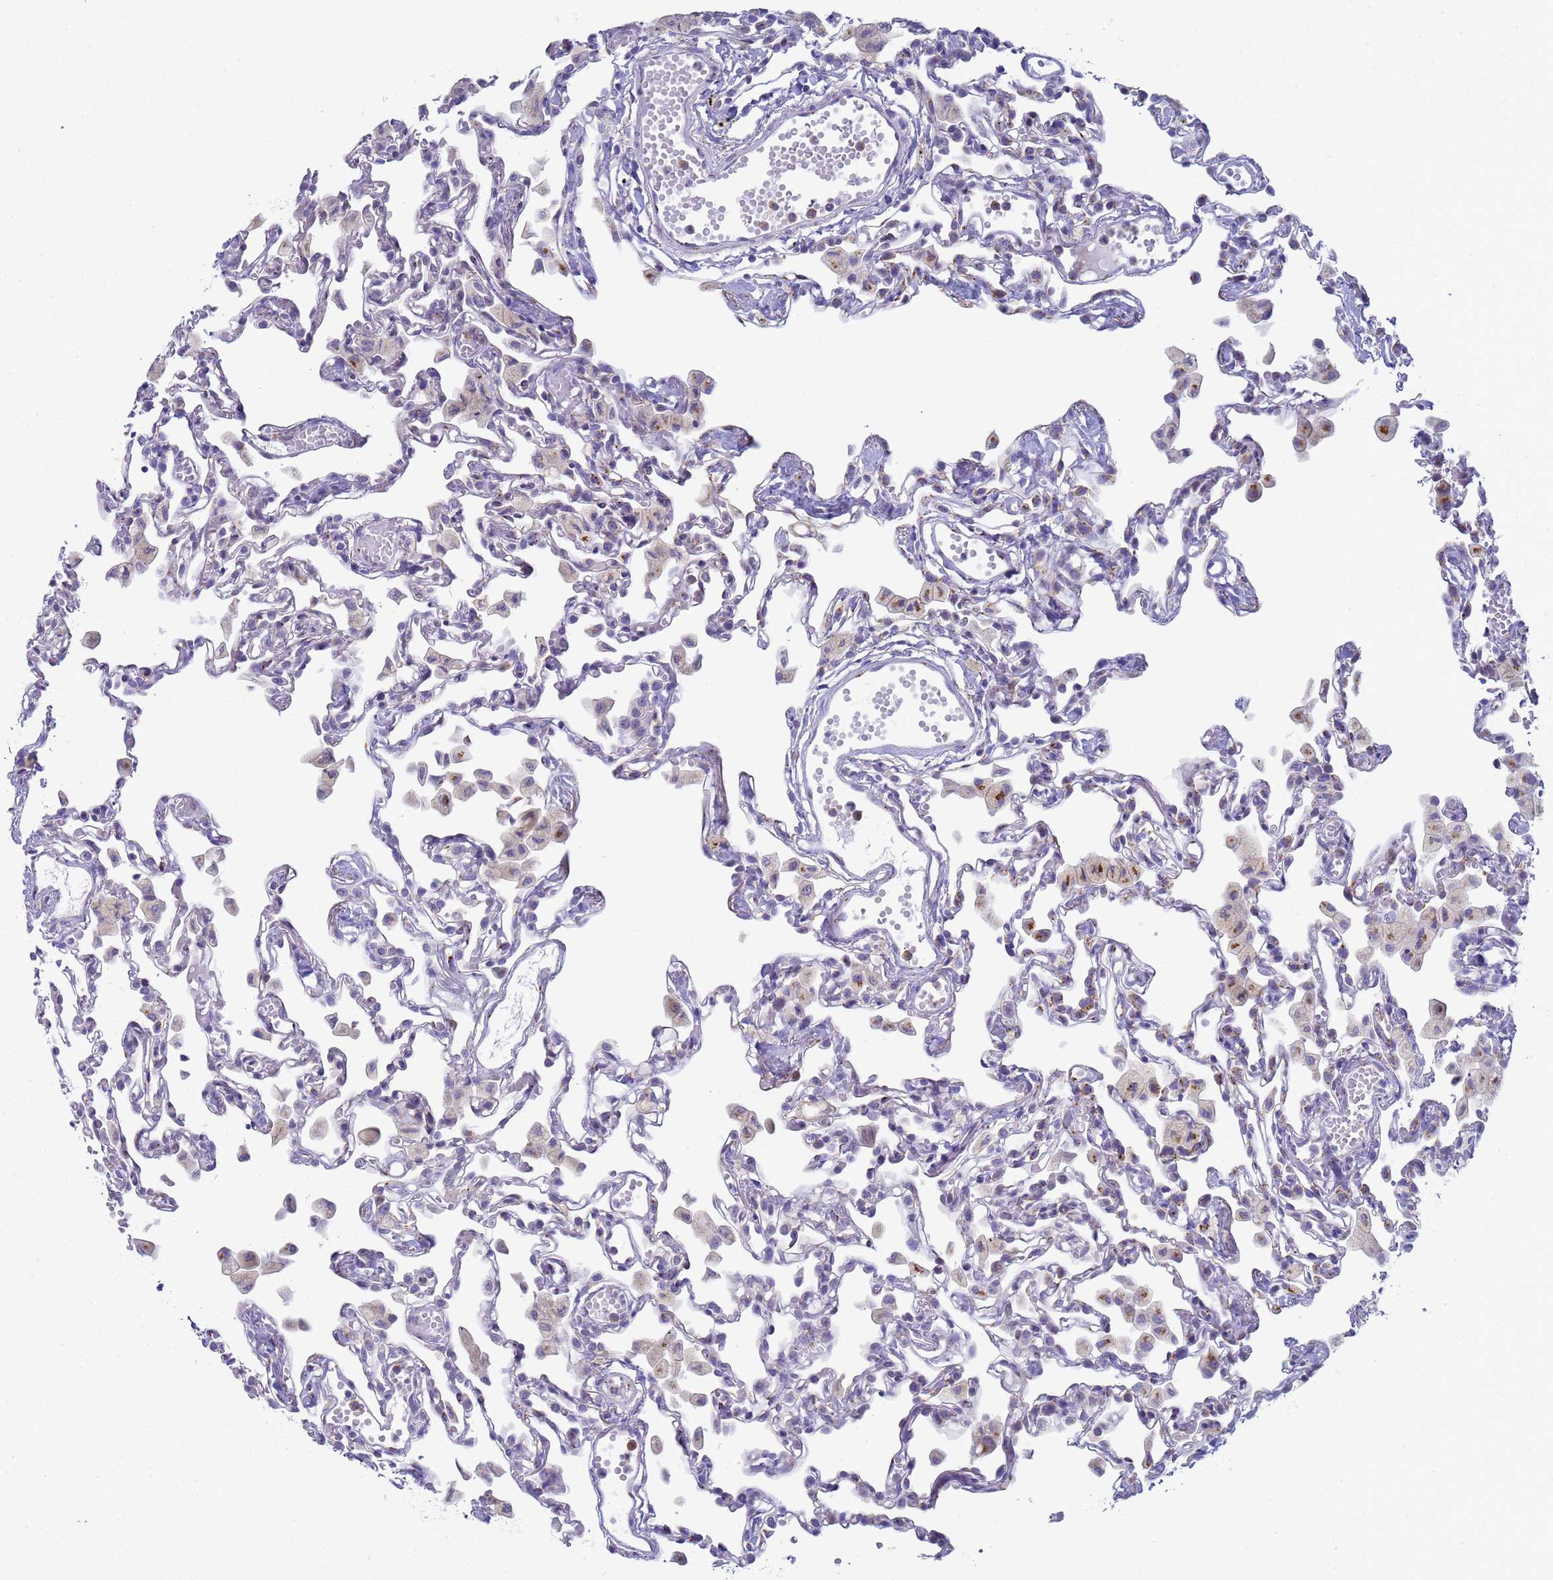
{"staining": {"intensity": "moderate", "quantity": "<25%", "location": "cytoplasmic/membranous"}, "tissue": "lung", "cell_type": "Alveolar cells", "image_type": "normal", "snomed": [{"axis": "morphology", "description": "Normal tissue, NOS"}, {"axis": "topography", "description": "Bronchus"}, {"axis": "topography", "description": "Lung"}], "caption": "DAB (3,3'-diaminobenzidine) immunohistochemical staining of unremarkable human lung exhibits moderate cytoplasmic/membranous protein positivity in approximately <25% of alveolar cells. (DAB (3,3'-diaminobenzidine) IHC, brown staining for protein, blue staining for nuclei).", "gene": "CR1", "patient": {"sex": "female", "age": 49}}